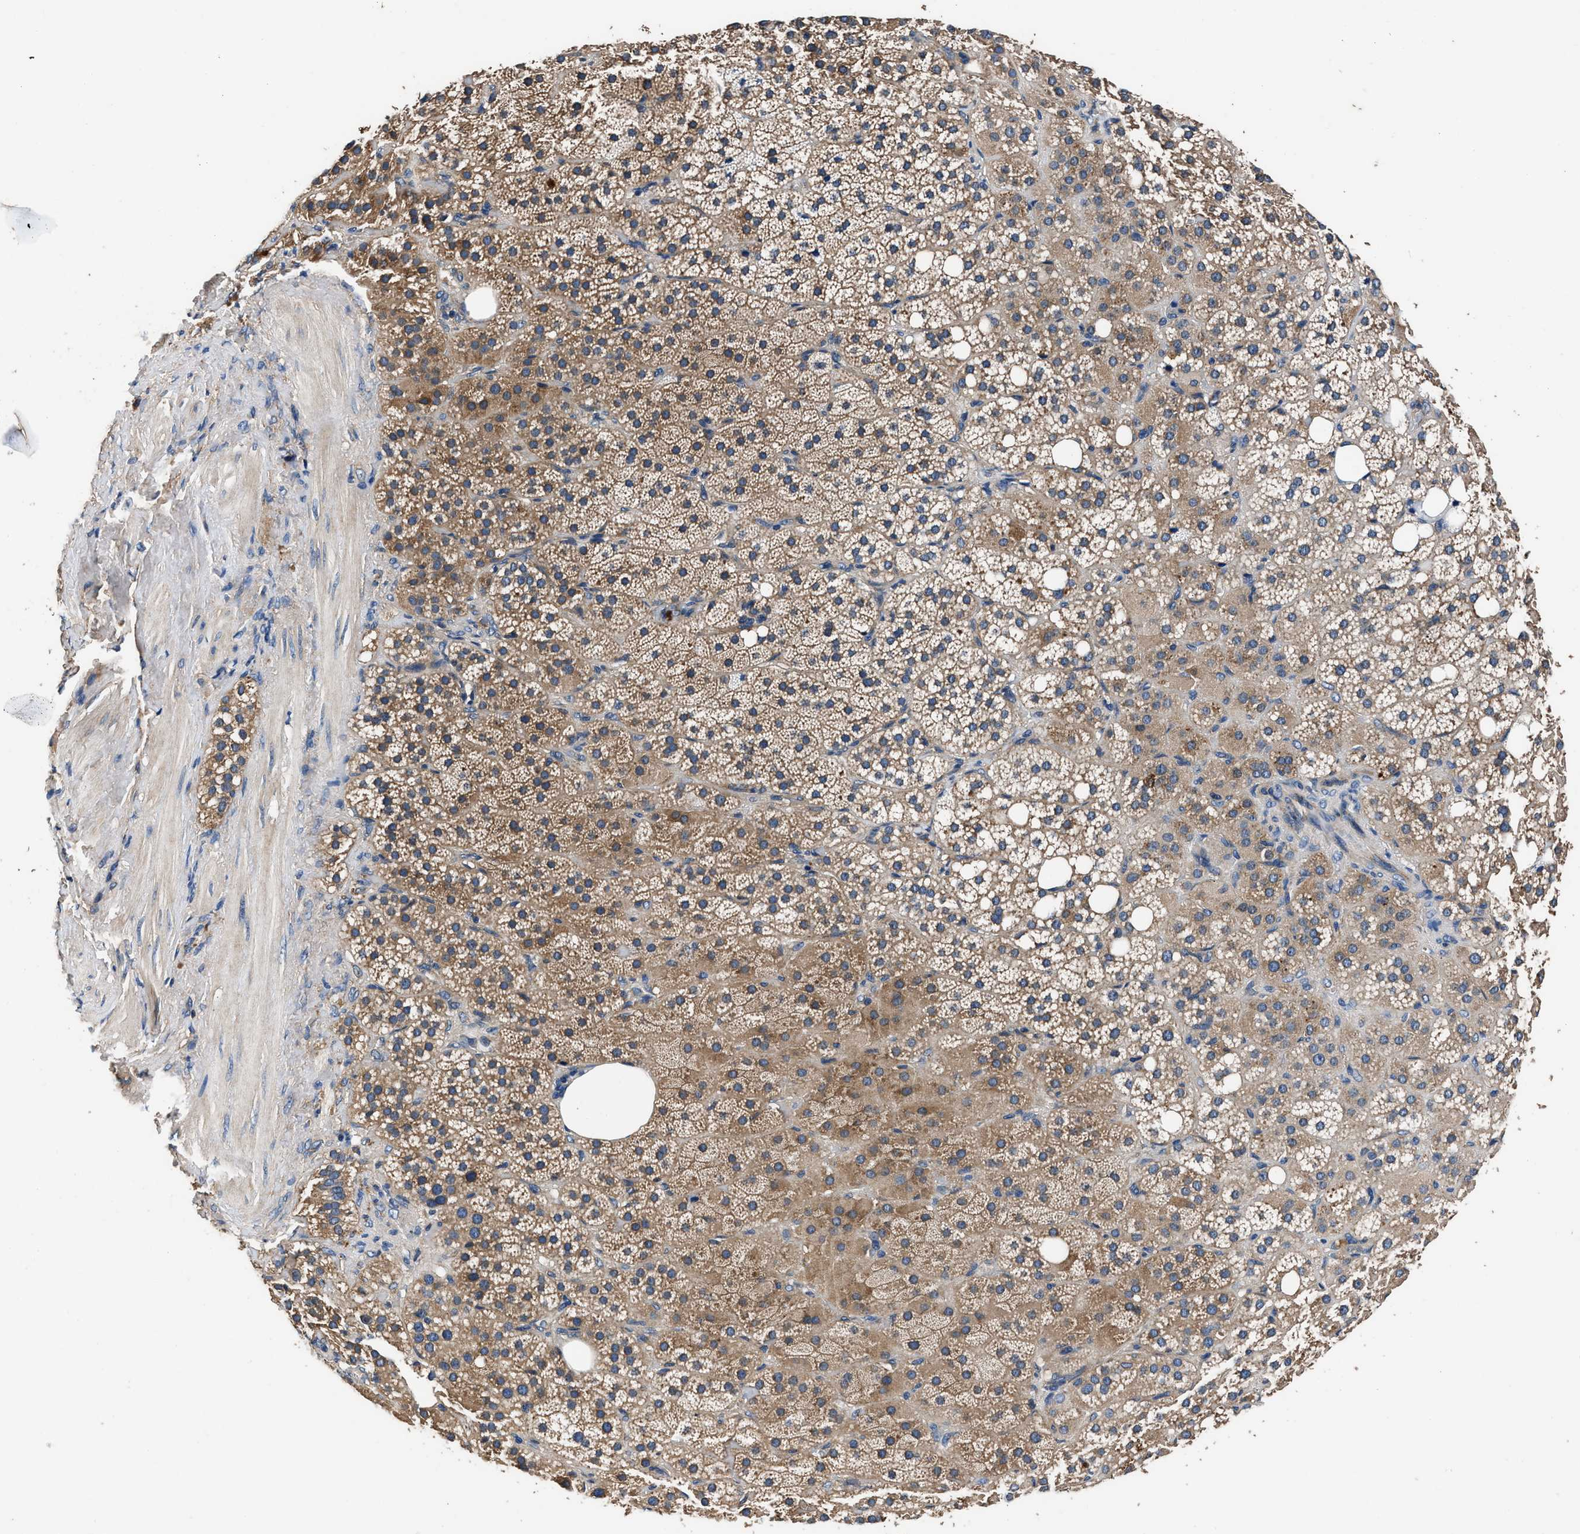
{"staining": {"intensity": "moderate", "quantity": ">75%", "location": "cytoplasmic/membranous"}, "tissue": "adrenal gland", "cell_type": "Glandular cells", "image_type": "normal", "snomed": [{"axis": "morphology", "description": "Normal tissue, NOS"}, {"axis": "topography", "description": "Adrenal gland"}], "caption": "An immunohistochemistry micrograph of normal tissue is shown. Protein staining in brown shows moderate cytoplasmic/membranous positivity in adrenal gland within glandular cells.", "gene": "DHRS7B", "patient": {"sex": "female", "age": 59}}